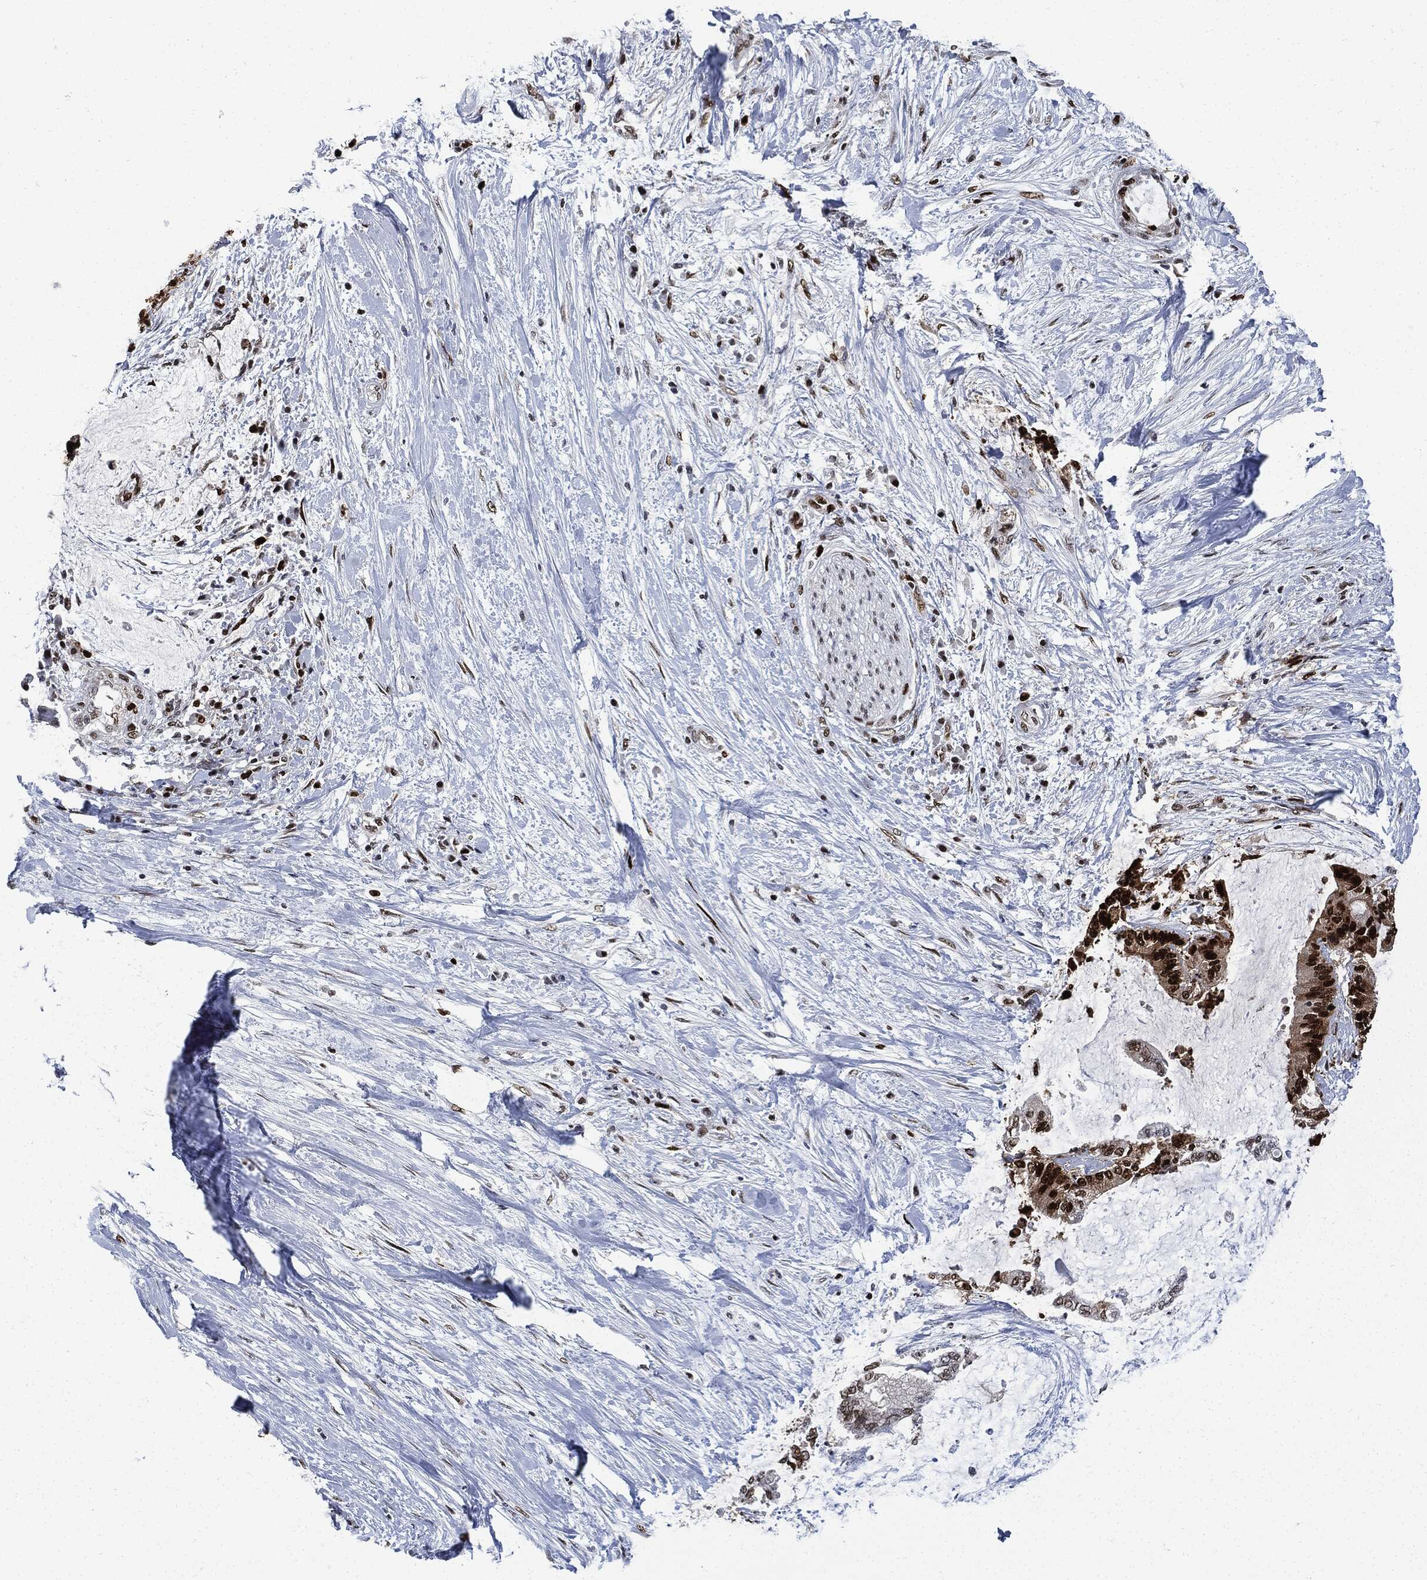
{"staining": {"intensity": "strong", "quantity": ">75%", "location": "nuclear"}, "tissue": "liver cancer", "cell_type": "Tumor cells", "image_type": "cancer", "snomed": [{"axis": "morphology", "description": "Cholangiocarcinoma"}, {"axis": "topography", "description": "Liver"}], "caption": "A photomicrograph showing strong nuclear positivity in approximately >75% of tumor cells in liver cancer (cholangiocarcinoma), as visualized by brown immunohistochemical staining.", "gene": "PCNA", "patient": {"sex": "female", "age": 73}}